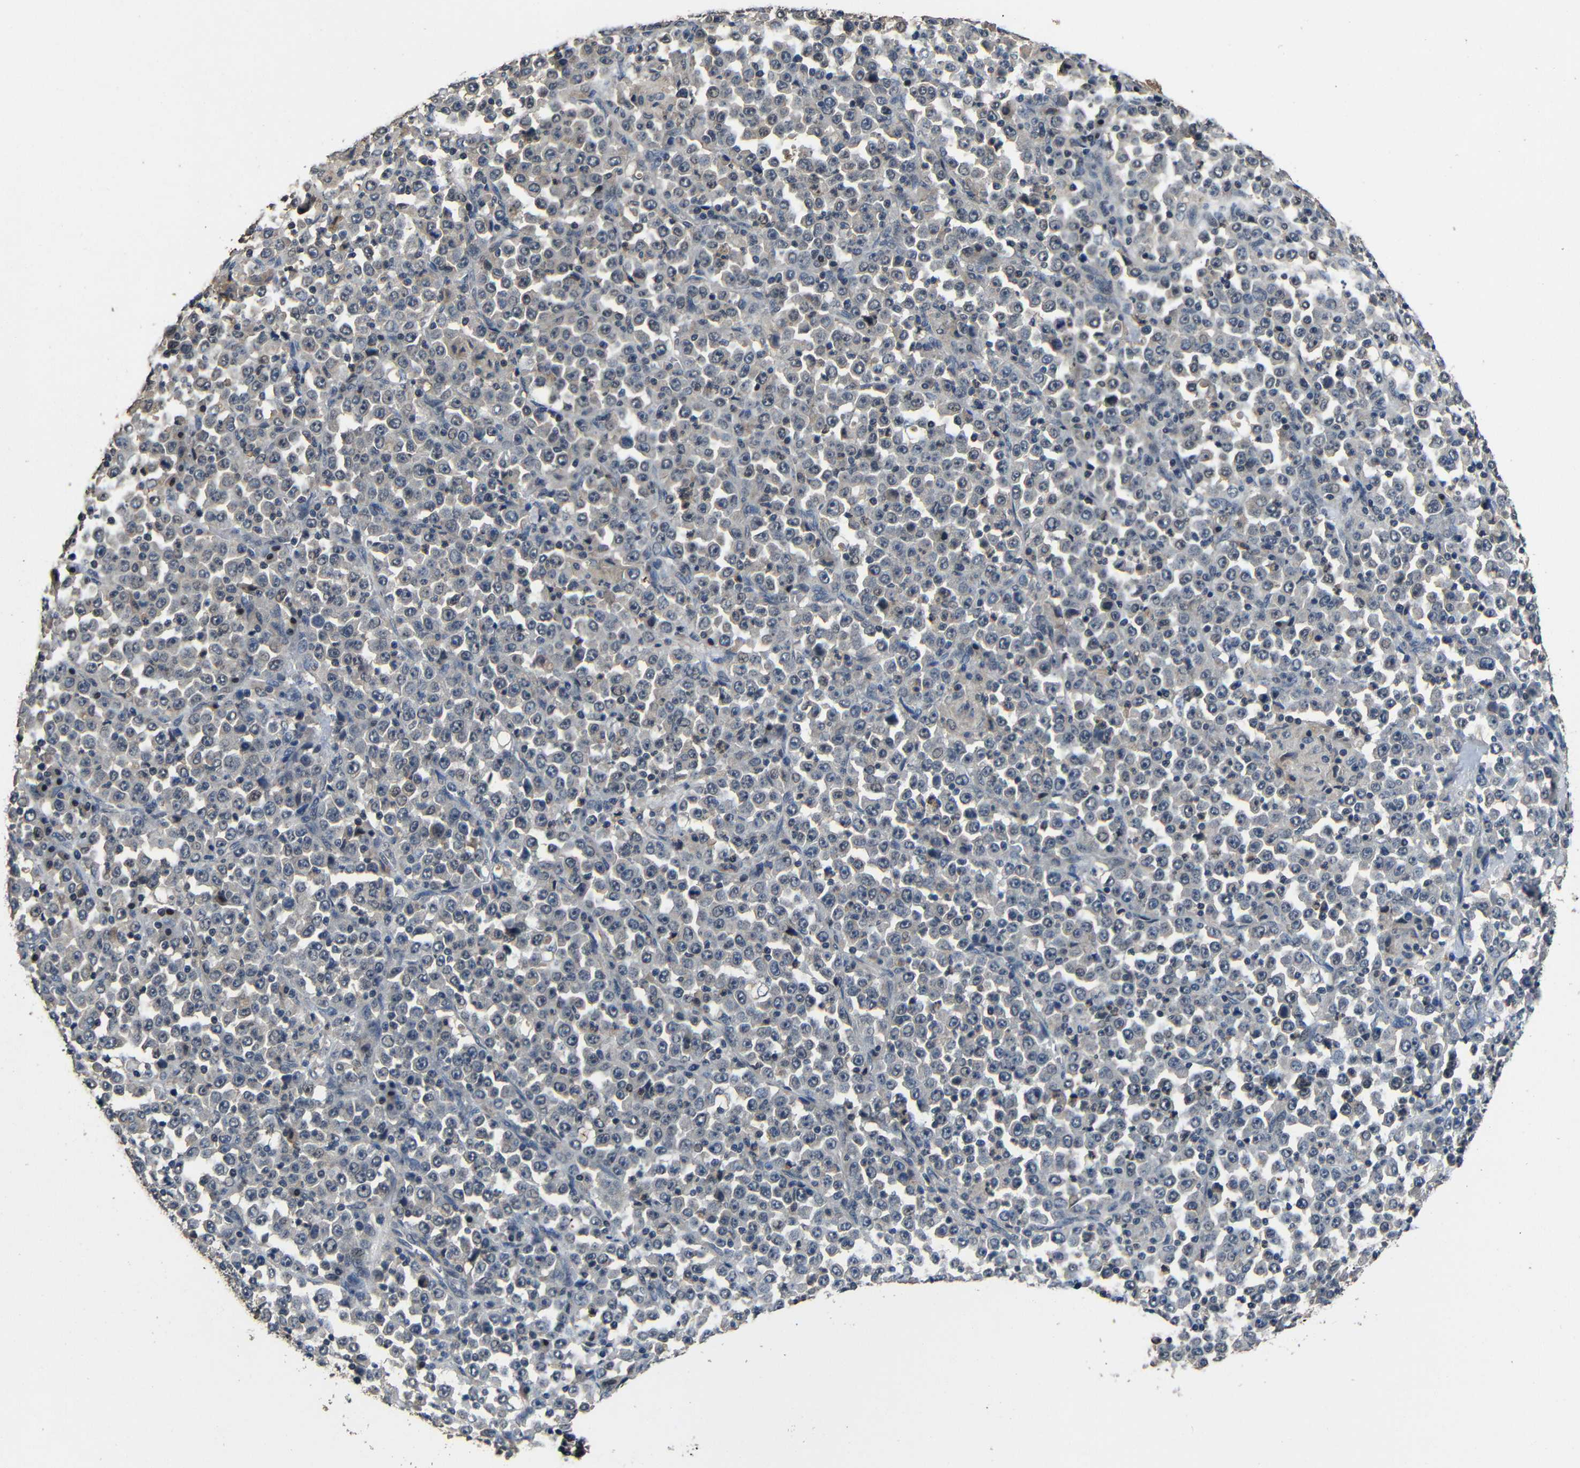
{"staining": {"intensity": "negative", "quantity": "none", "location": "none"}, "tissue": "stomach cancer", "cell_type": "Tumor cells", "image_type": "cancer", "snomed": [{"axis": "morphology", "description": "Normal tissue, NOS"}, {"axis": "morphology", "description": "Adenocarcinoma, NOS"}, {"axis": "topography", "description": "Stomach, upper"}, {"axis": "topography", "description": "Stomach"}], "caption": "Immunohistochemistry micrograph of adenocarcinoma (stomach) stained for a protein (brown), which demonstrates no expression in tumor cells. (Stains: DAB immunohistochemistry (IHC) with hematoxylin counter stain, Microscopy: brightfield microscopy at high magnification).", "gene": "C6orf89", "patient": {"sex": "male", "age": 59}}